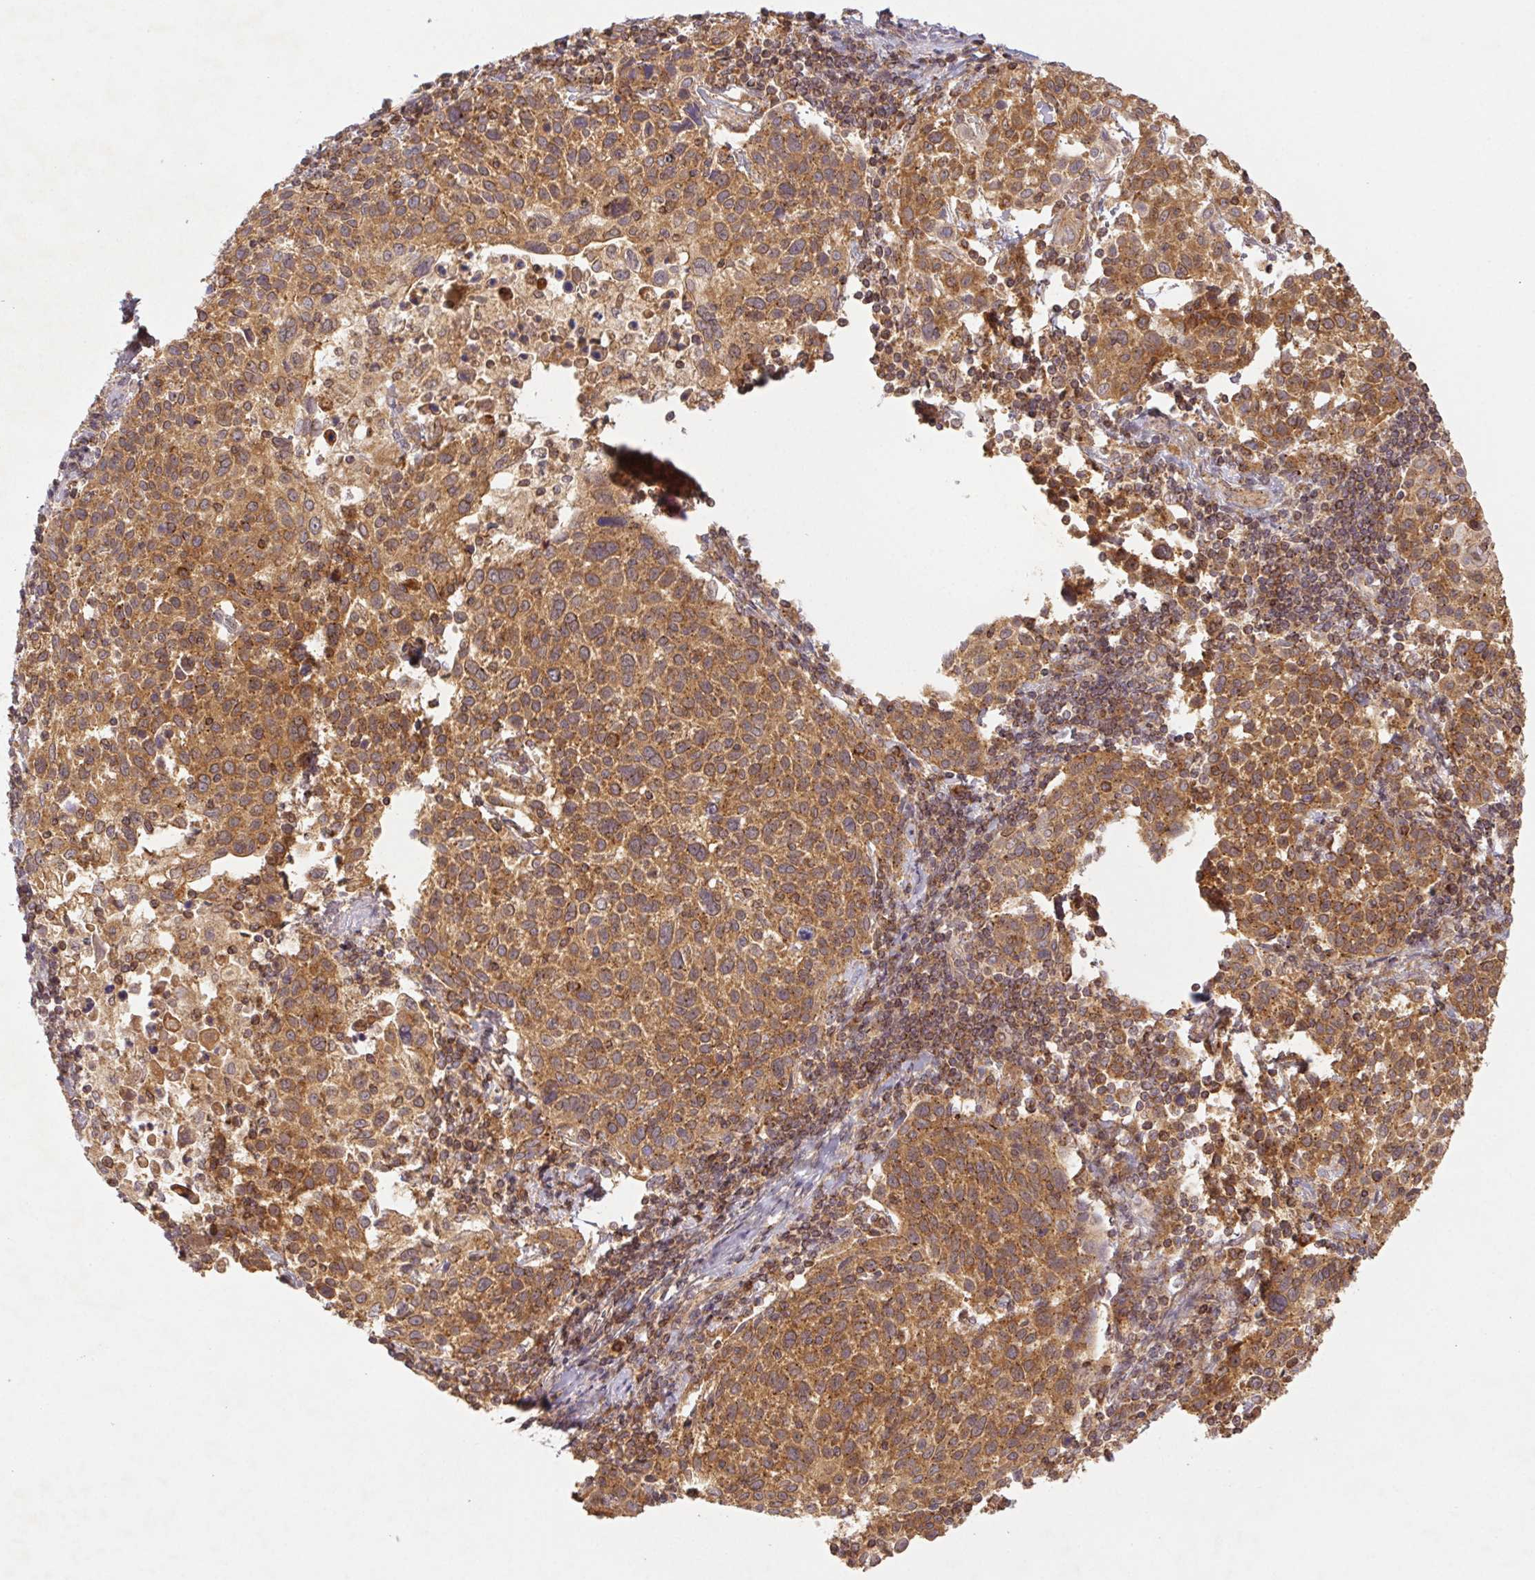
{"staining": {"intensity": "moderate", "quantity": ">75%", "location": "cytoplasmic/membranous"}, "tissue": "cervical cancer", "cell_type": "Tumor cells", "image_type": "cancer", "snomed": [{"axis": "morphology", "description": "Squamous cell carcinoma, NOS"}, {"axis": "topography", "description": "Cervix"}], "caption": "Tumor cells demonstrate moderate cytoplasmic/membranous expression in about >75% of cells in cervical cancer. (brown staining indicates protein expression, while blue staining denotes nuclei).", "gene": "MTHFD1", "patient": {"sex": "female", "age": 61}}